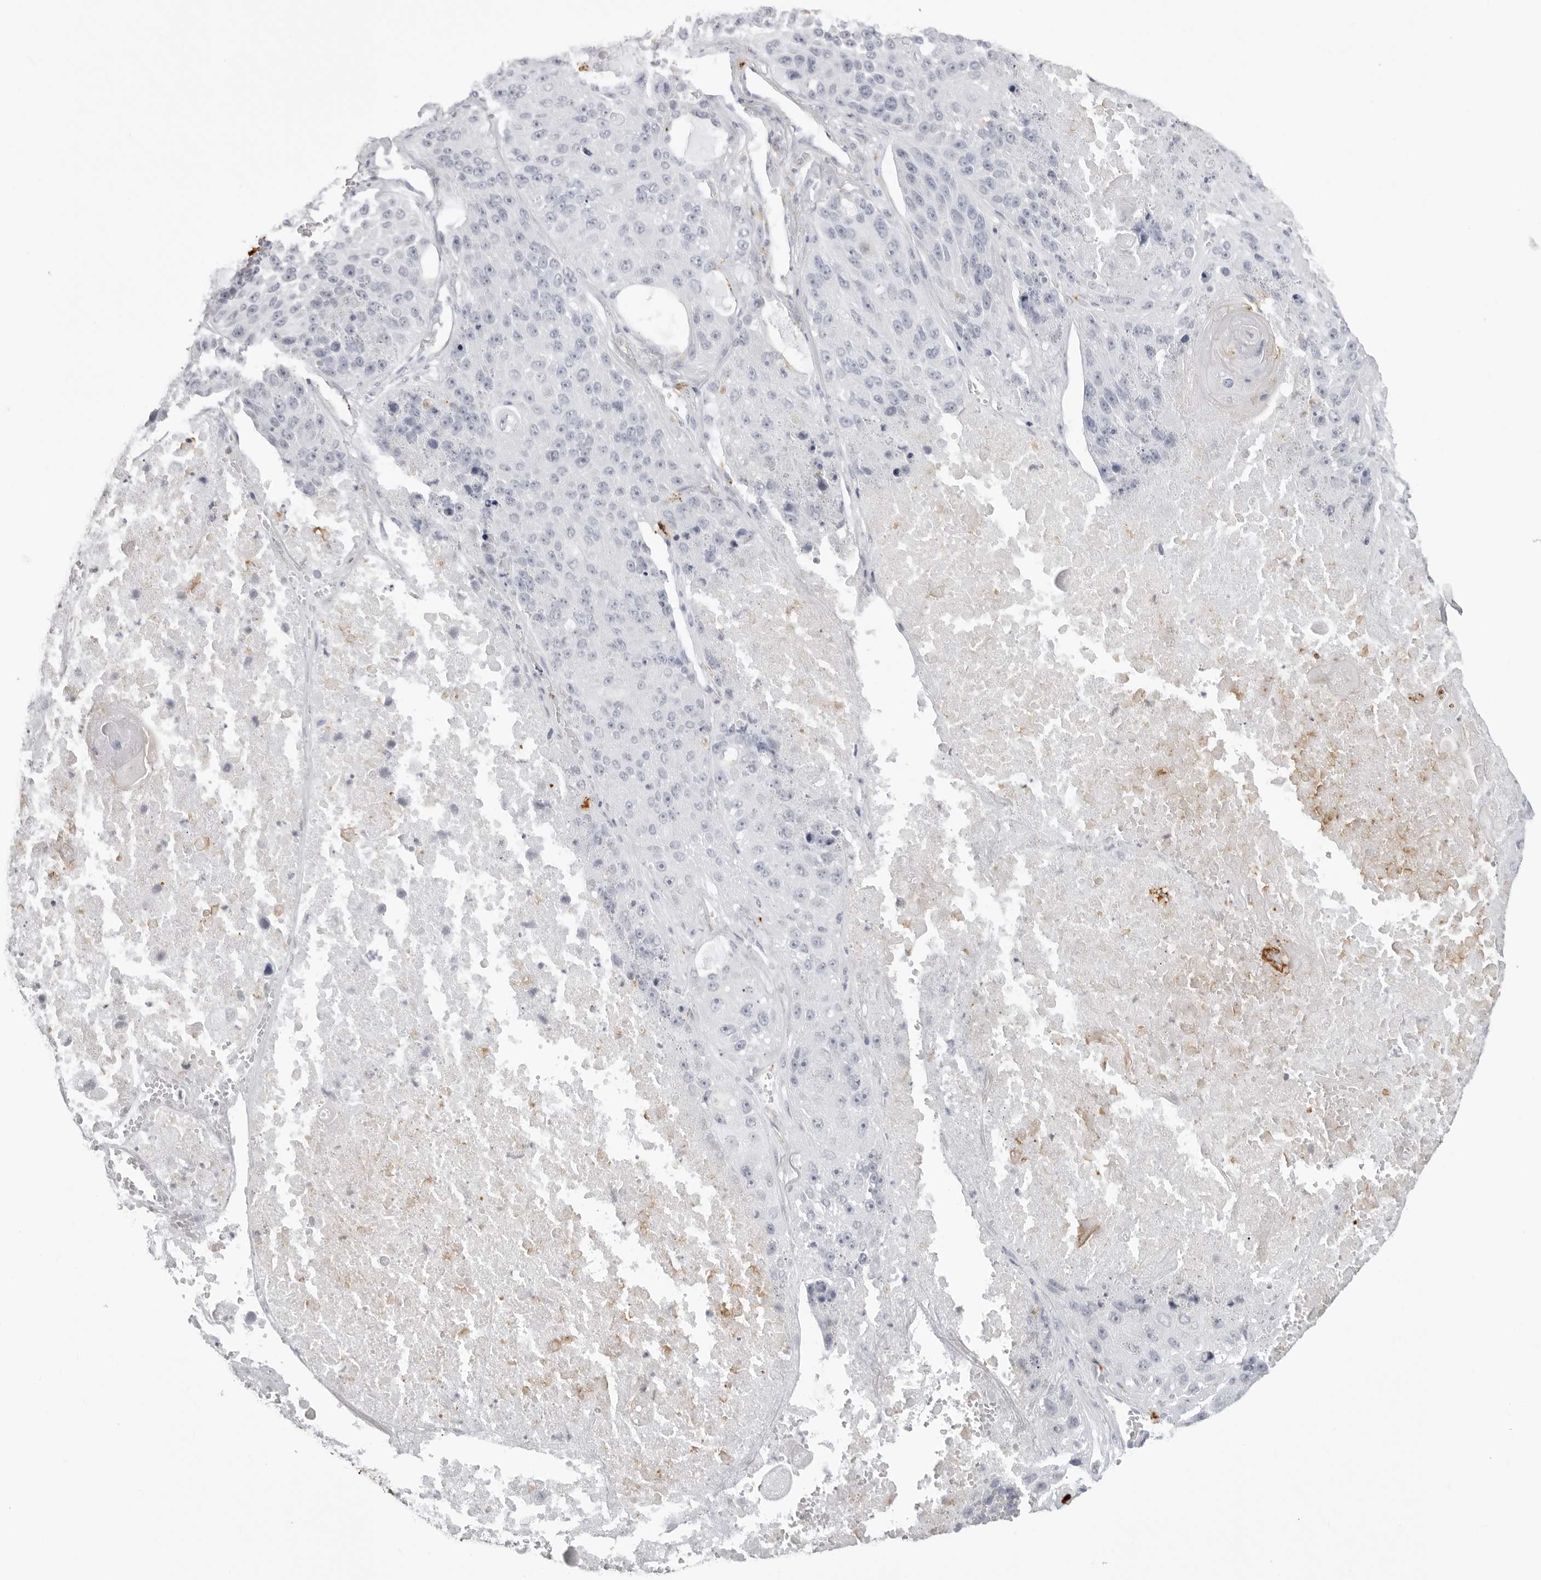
{"staining": {"intensity": "negative", "quantity": "none", "location": "none"}, "tissue": "lung cancer", "cell_type": "Tumor cells", "image_type": "cancer", "snomed": [{"axis": "morphology", "description": "Squamous cell carcinoma, NOS"}, {"axis": "topography", "description": "Lung"}], "caption": "A high-resolution histopathology image shows immunohistochemistry (IHC) staining of lung squamous cell carcinoma, which reveals no significant expression in tumor cells.", "gene": "IL25", "patient": {"sex": "male", "age": 61}}